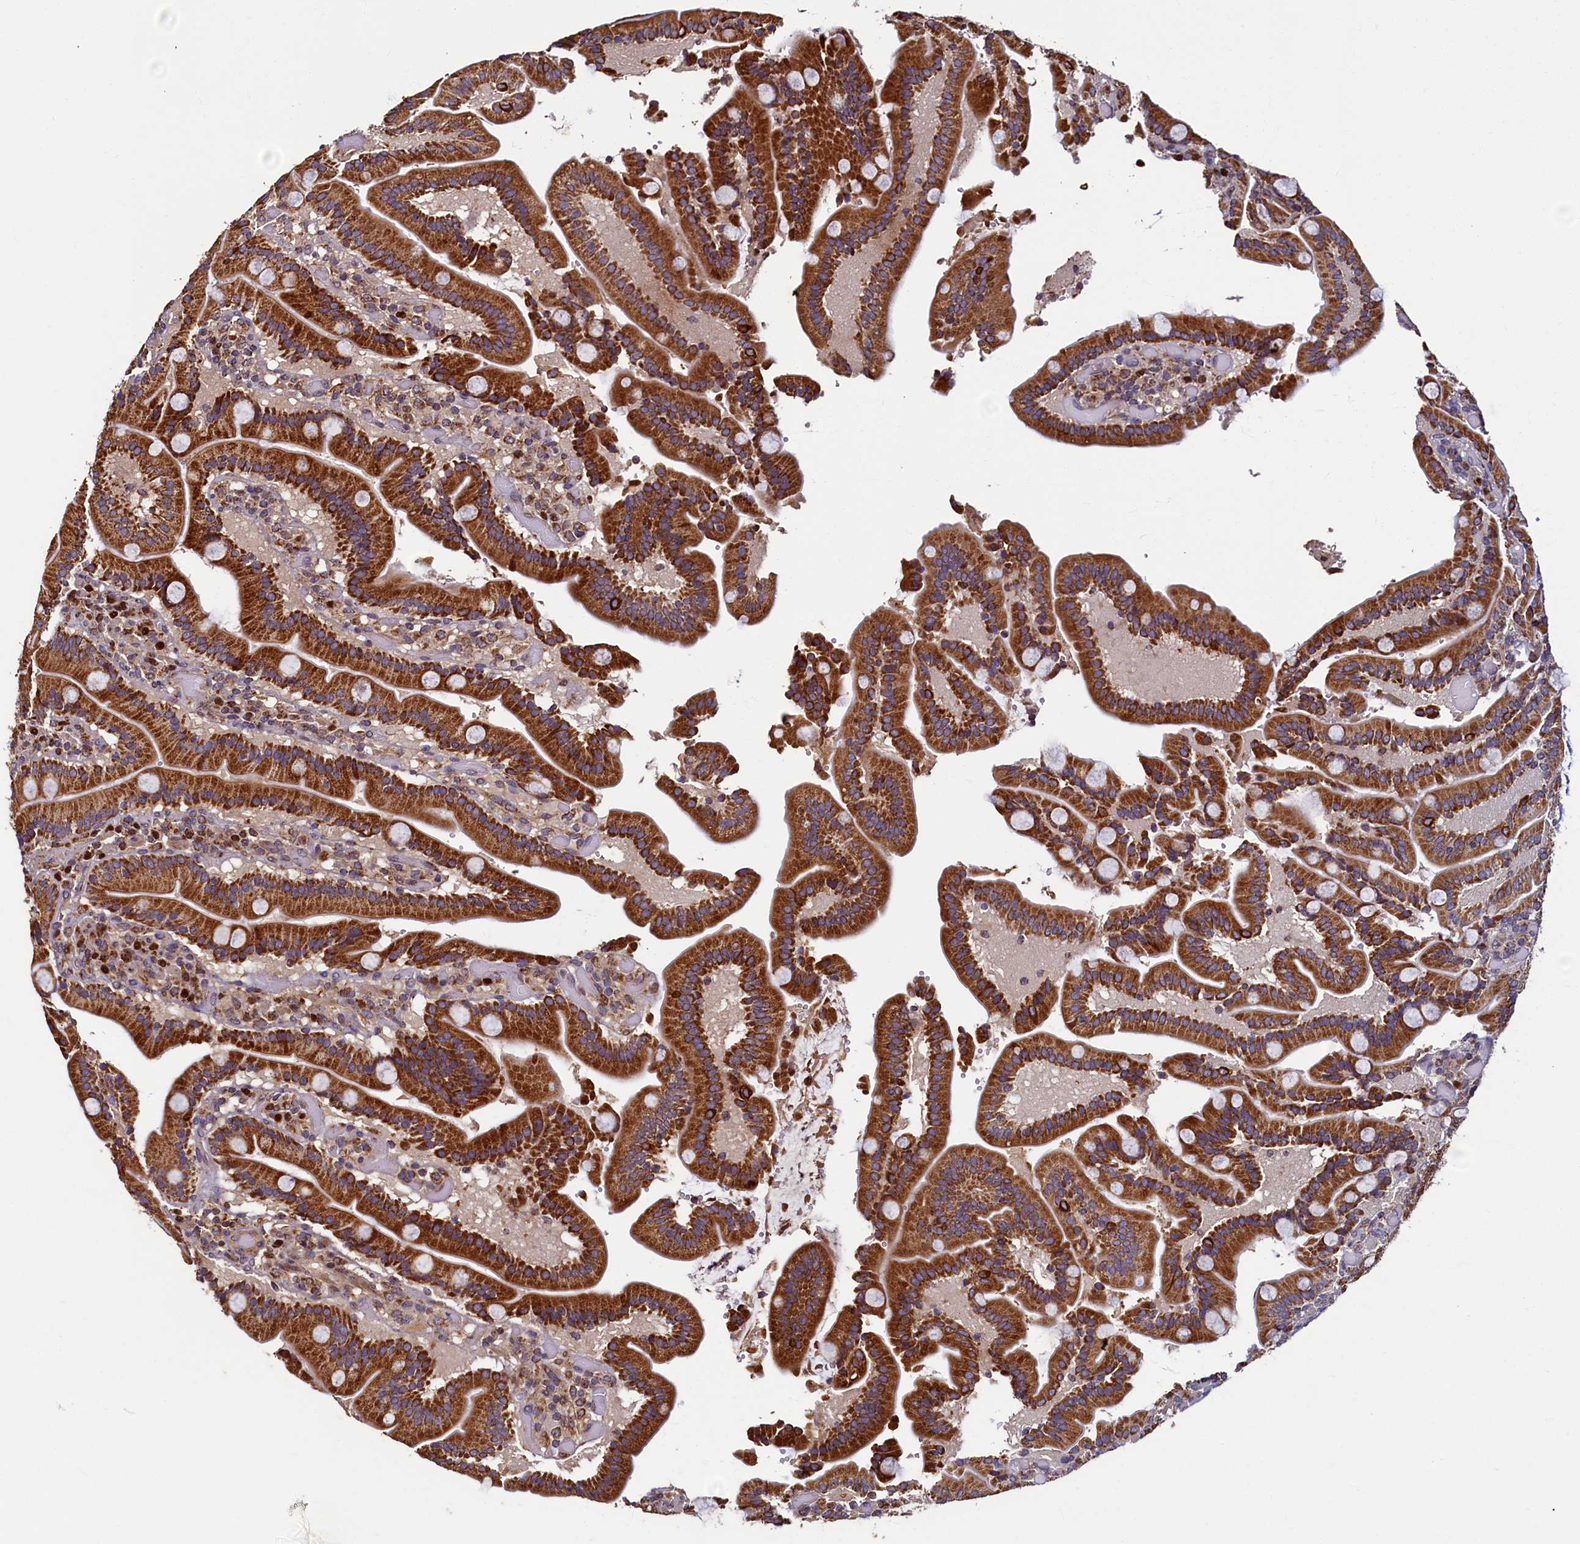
{"staining": {"intensity": "strong", "quantity": ">75%", "location": "cytoplasmic/membranous"}, "tissue": "duodenum", "cell_type": "Glandular cells", "image_type": "normal", "snomed": [{"axis": "morphology", "description": "Normal tissue, NOS"}, {"axis": "topography", "description": "Duodenum"}], "caption": "Immunohistochemical staining of benign human duodenum shows high levels of strong cytoplasmic/membranous staining in about >75% of glandular cells.", "gene": "NCKAP5L", "patient": {"sex": "female", "age": 62}}